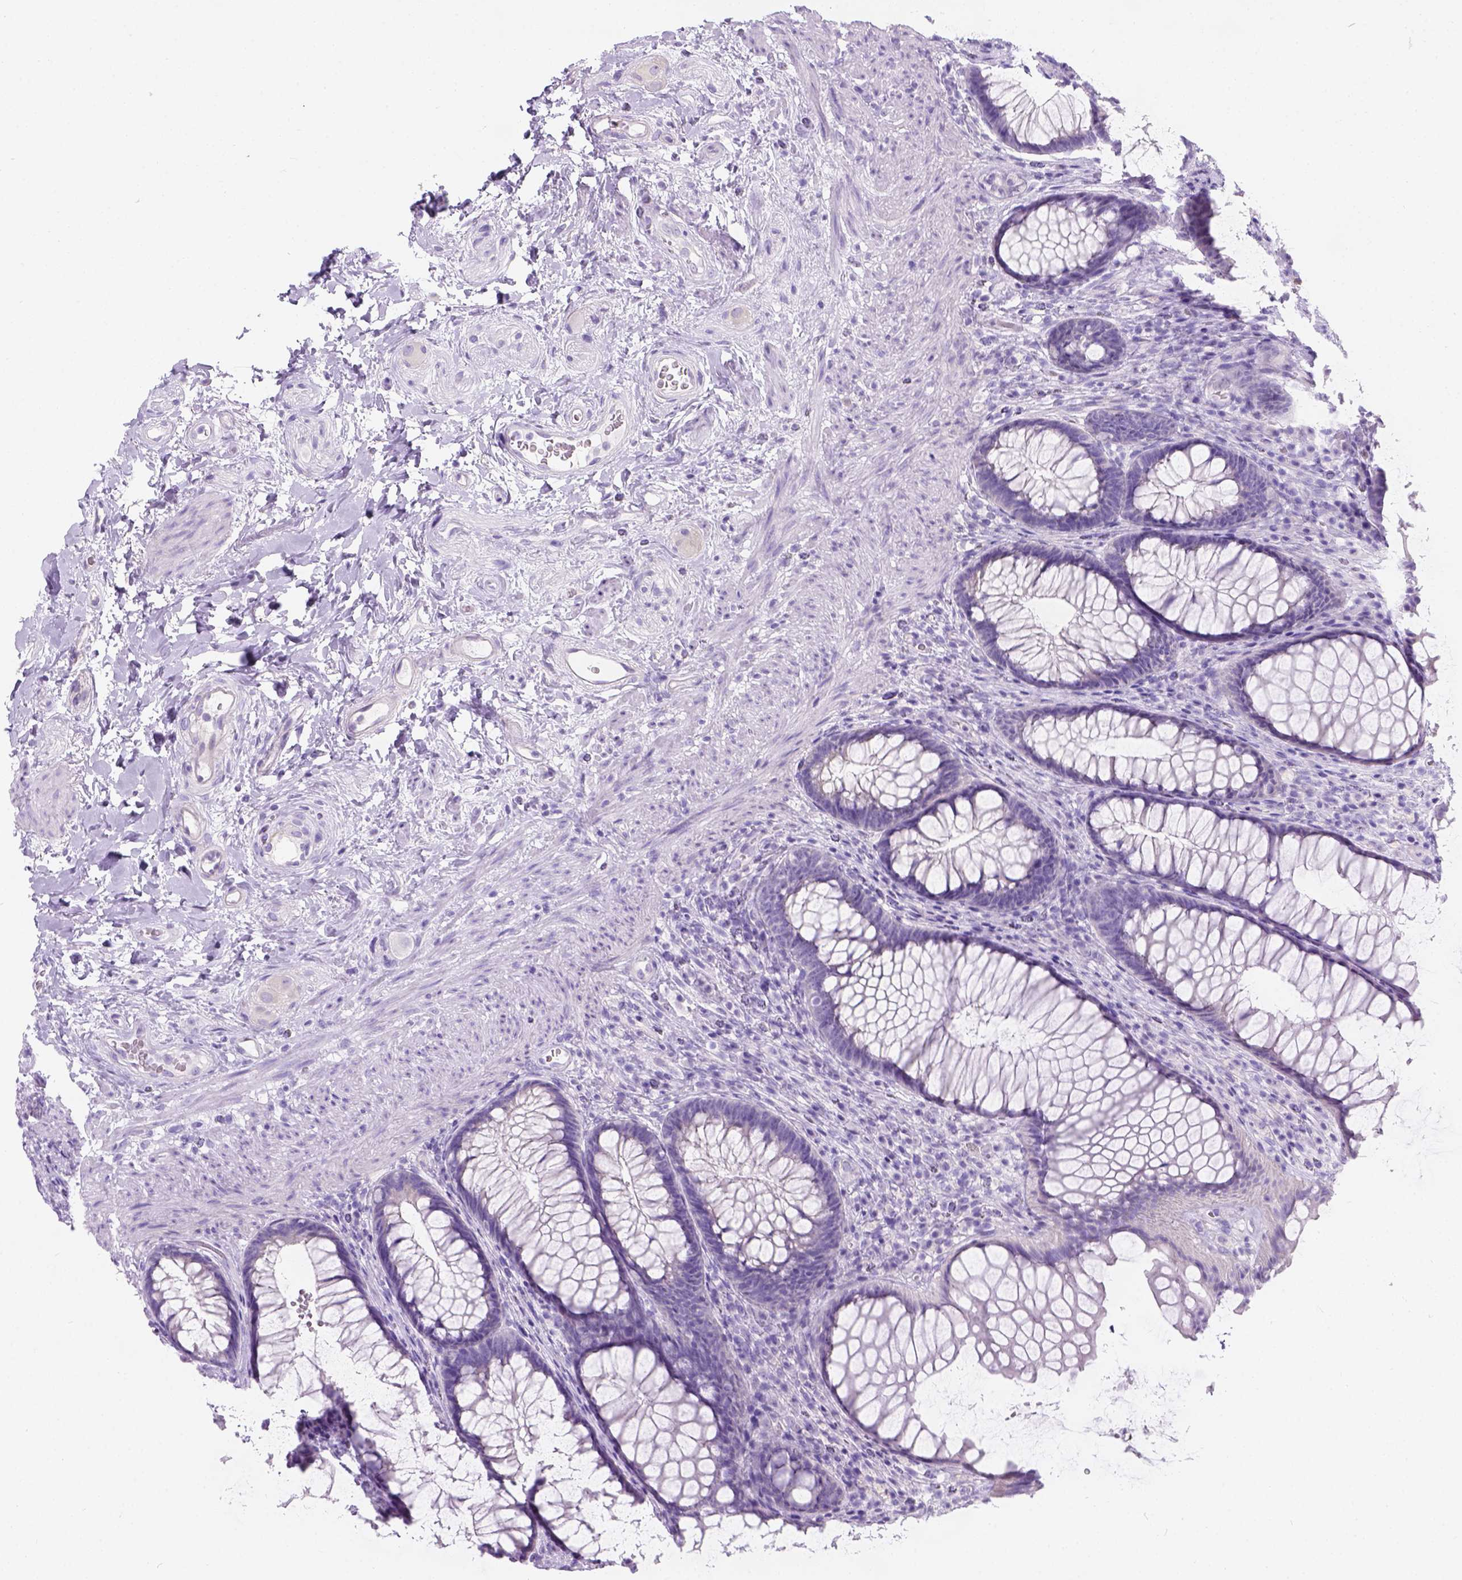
{"staining": {"intensity": "negative", "quantity": "none", "location": "none"}, "tissue": "rectum", "cell_type": "Glandular cells", "image_type": "normal", "snomed": [{"axis": "morphology", "description": "Normal tissue, NOS"}, {"axis": "topography", "description": "Smooth muscle"}, {"axis": "topography", "description": "Rectum"}], "caption": "This is an immunohistochemistry image of normal rectum. There is no expression in glandular cells.", "gene": "C7orf57", "patient": {"sex": "male", "age": 53}}